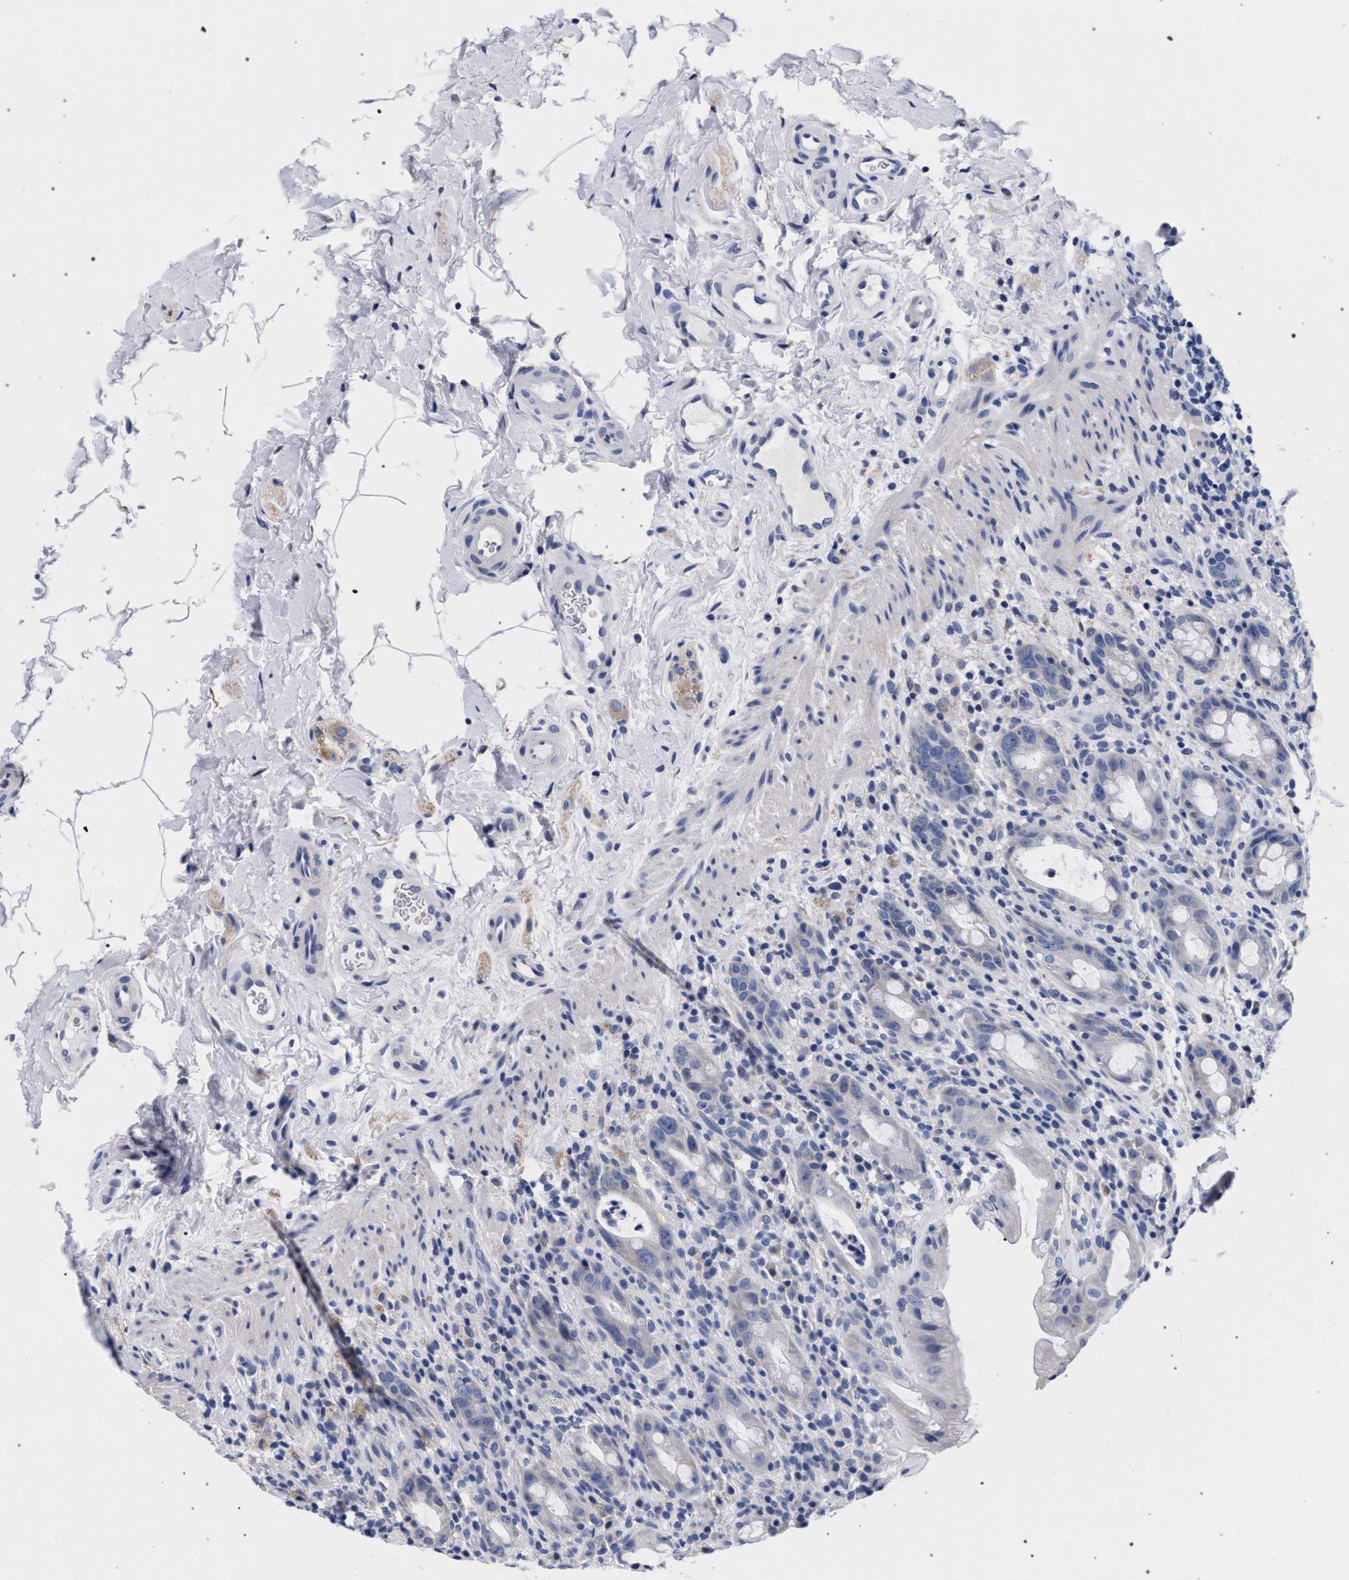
{"staining": {"intensity": "negative", "quantity": "none", "location": "none"}, "tissue": "rectum", "cell_type": "Glandular cells", "image_type": "normal", "snomed": [{"axis": "morphology", "description": "Normal tissue, NOS"}, {"axis": "topography", "description": "Rectum"}], "caption": "Human rectum stained for a protein using immunohistochemistry (IHC) displays no staining in glandular cells.", "gene": "AKAP4", "patient": {"sex": "male", "age": 44}}